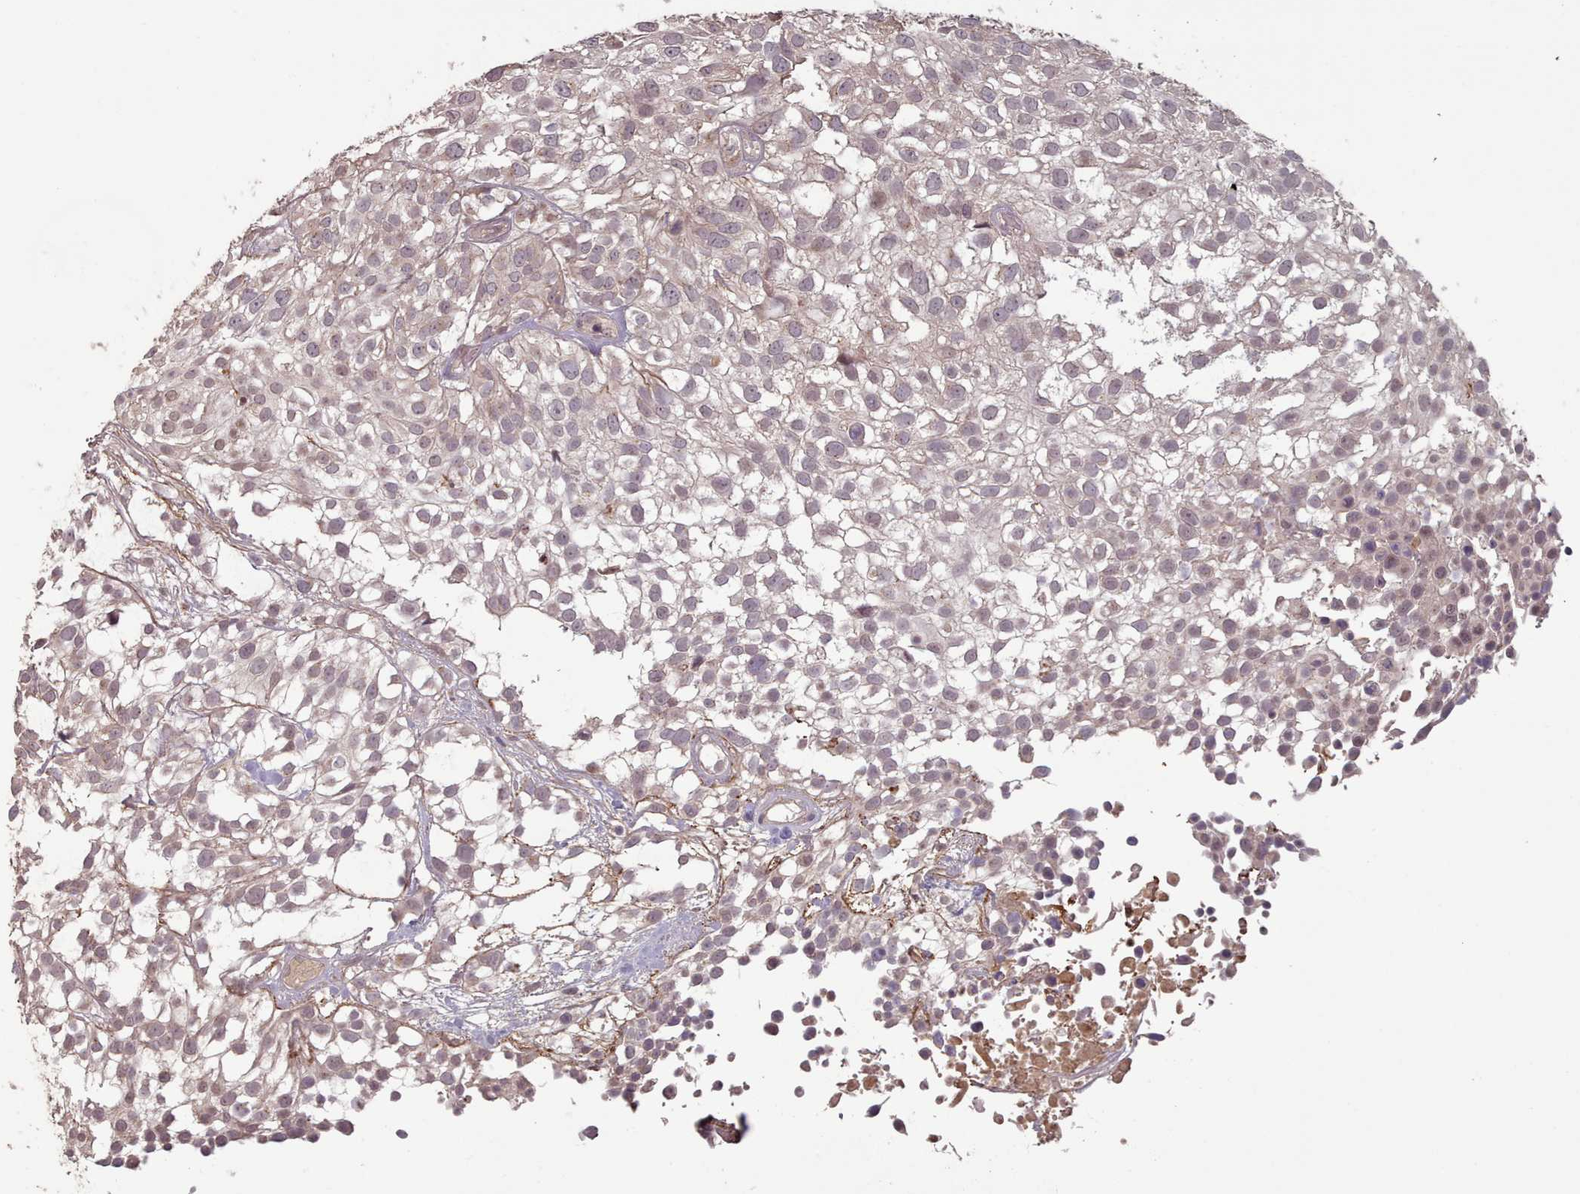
{"staining": {"intensity": "moderate", "quantity": "<25%", "location": "cytoplasmic/membranous,nuclear"}, "tissue": "urothelial cancer", "cell_type": "Tumor cells", "image_type": "cancer", "snomed": [{"axis": "morphology", "description": "Urothelial carcinoma, High grade"}, {"axis": "topography", "description": "Urinary bladder"}], "caption": "DAB (3,3'-diaminobenzidine) immunohistochemical staining of human urothelial cancer demonstrates moderate cytoplasmic/membranous and nuclear protein staining in approximately <25% of tumor cells.", "gene": "ERCC6L", "patient": {"sex": "male", "age": 56}}